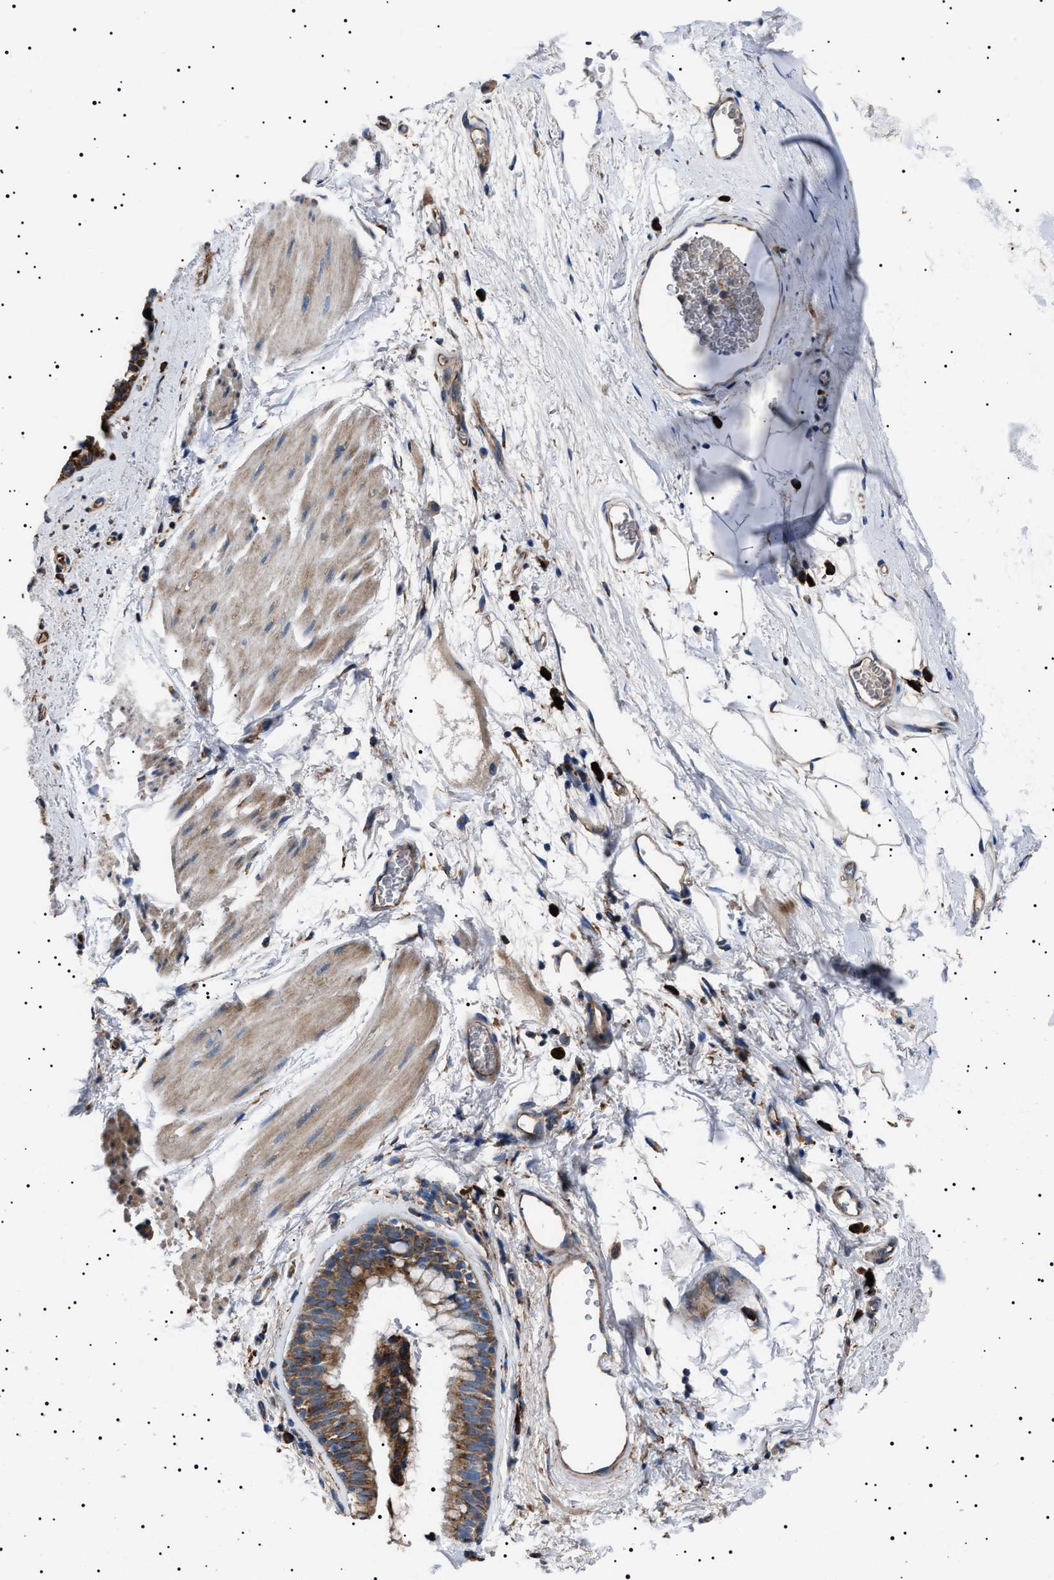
{"staining": {"intensity": "moderate", "quantity": ">75%", "location": "cytoplasmic/membranous"}, "tissue": "bronchus", "cell_type": "Respiratory epithelial cells", "image_type": "normal", "snomed": [{"axis": "morphology", "description": "Normal tissue, NOS"}, {"axis": "topography", "description": "Cartilage tissue"}, {"axis": "topography", "description": "Bronchus"}], "caption": "Brown immunohistochemical staining in benign human bronchus displays moderate cytoplasmic/membranous expression in about >75% of respiratory epithelial cells.", "gene": "TOP1MT", "patient": {"sex": "female", "age": 53}}